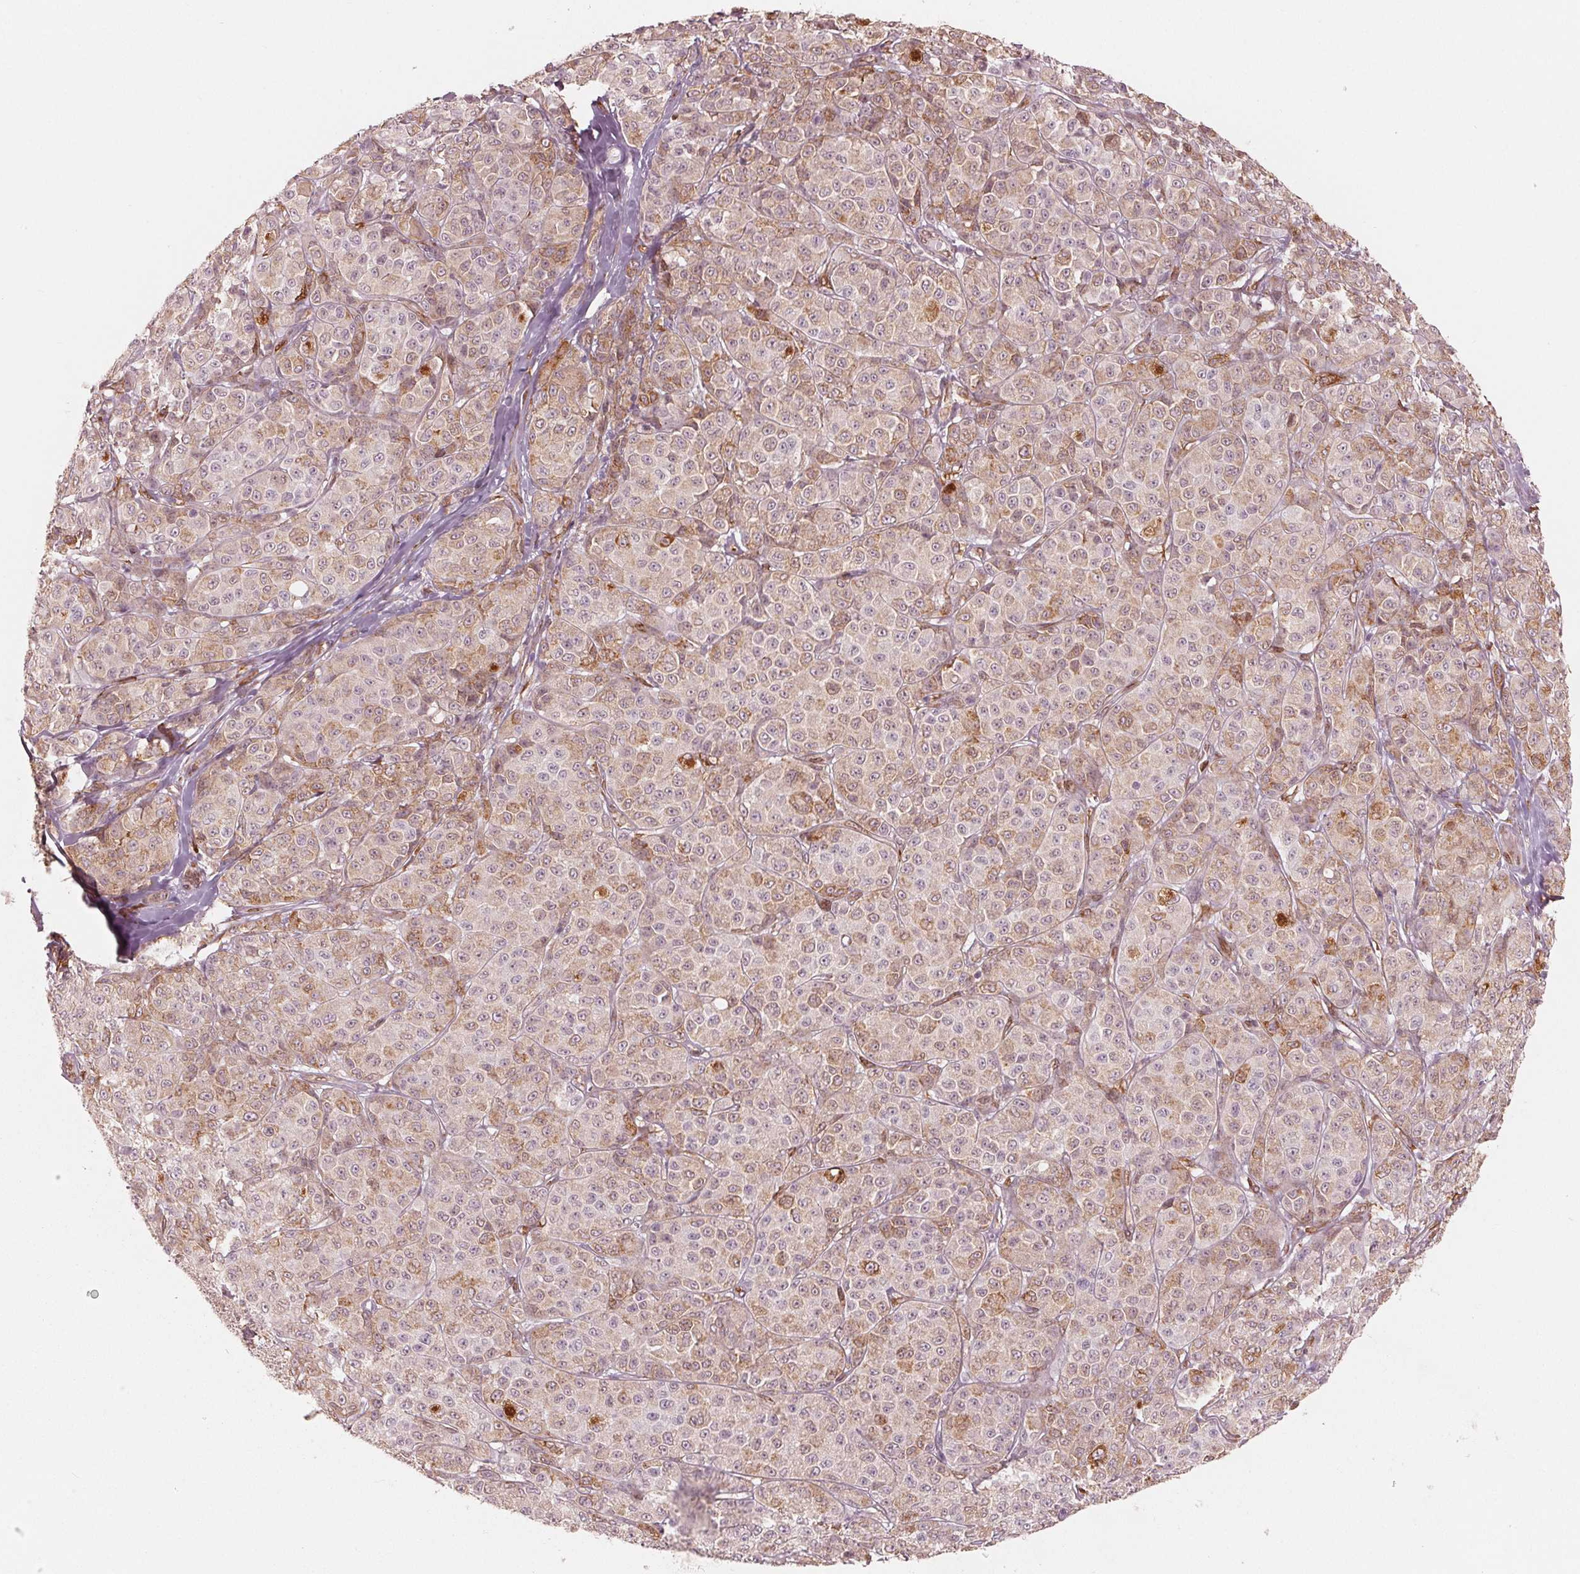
{"staining": {"intensity": "weak", "quantity": "25%-75%", "location": "cytoplasmic/membranous"}, "tissue": "melanoma", "cell_type": "Tumor cells", "image_type": "cancer", "snomed": [{"axis": "morphology", "description": "Malignant melanoma, NOS"}, {"axis": "topography", "description": "Skin"}], "caption": "Immunohistochemical staining of malignant melanoma exhibits low levels of weak cytoplasmic/membranous protein expression in about 25%-75% of tumor cells.", "gene": "IKBIP", "patient": {"sex": "male", "age": 89}}